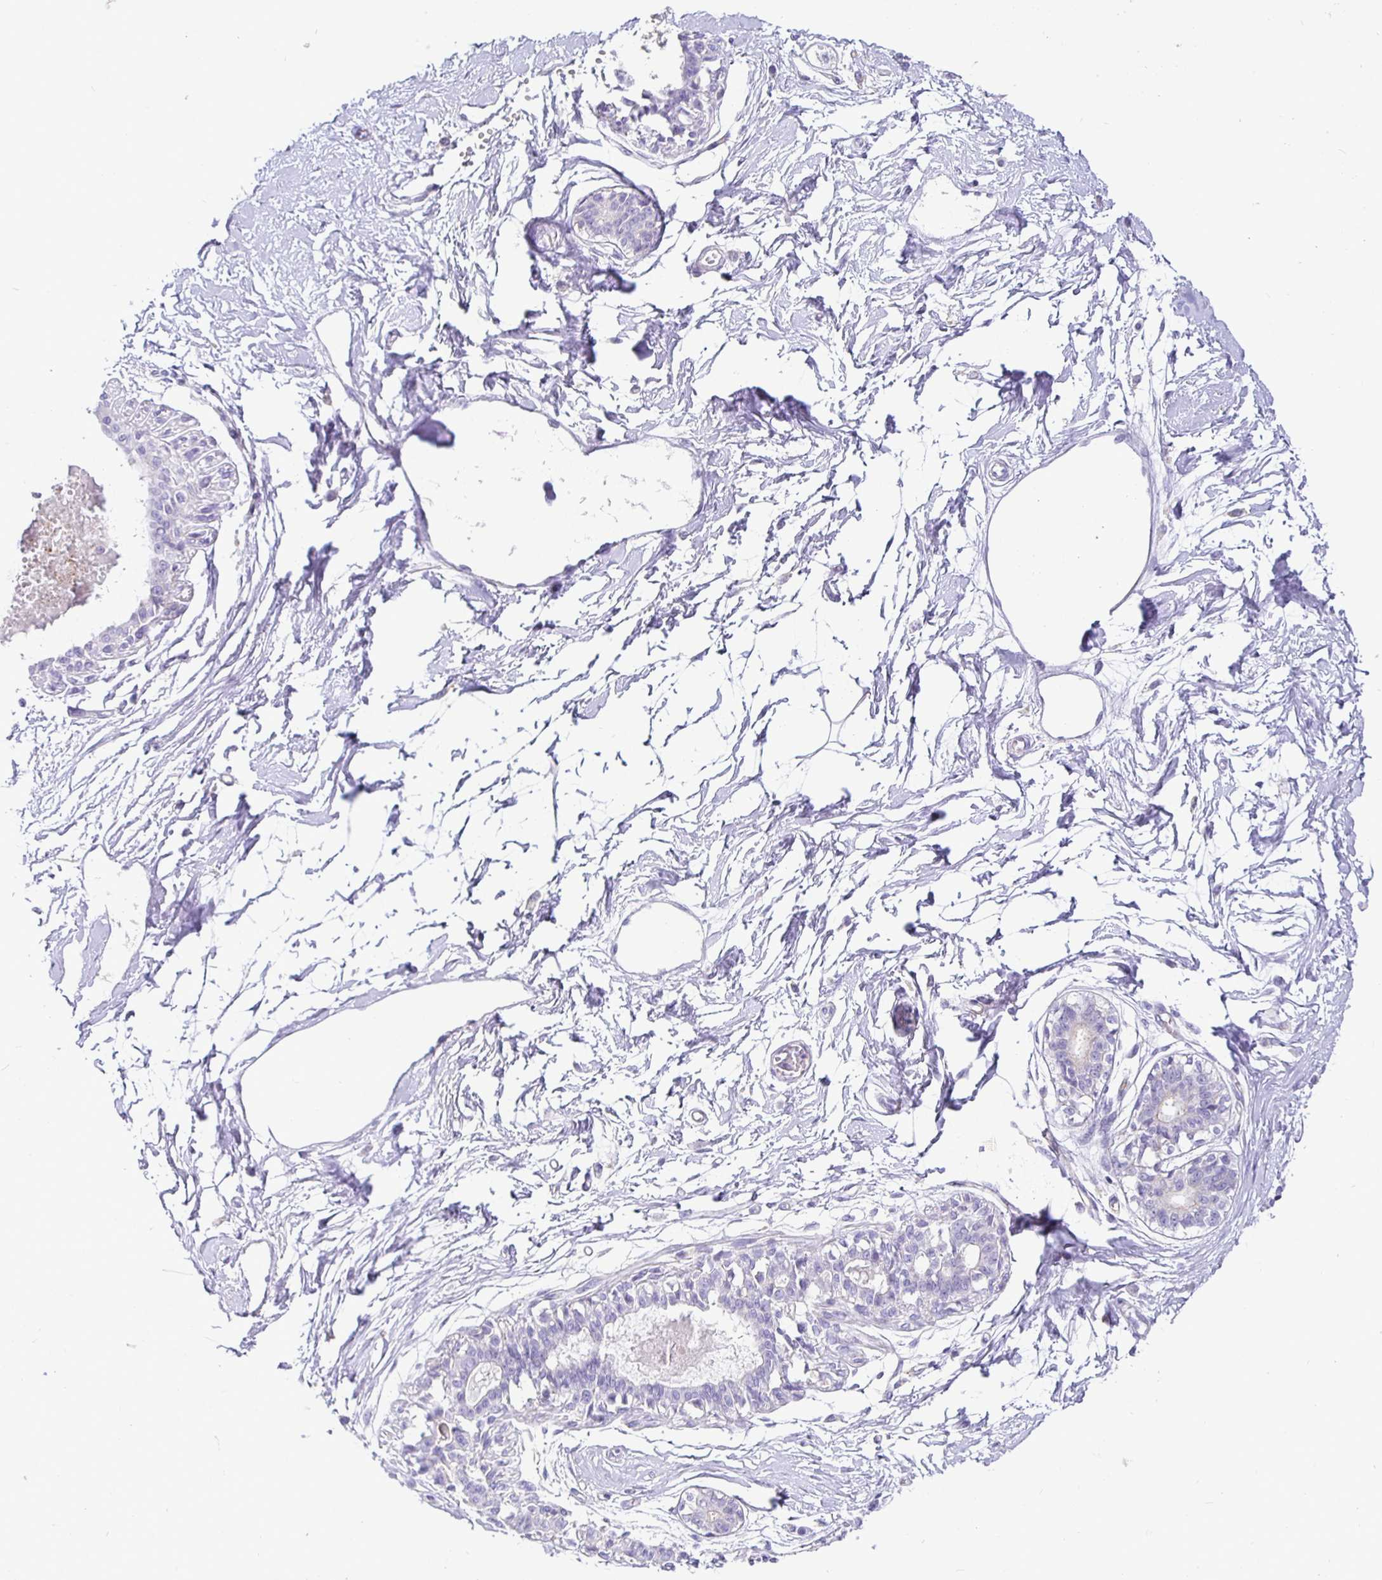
{"staining": {"intensity": "negative", "quantity": "none", "location": "none"}, "tissue": "breast", "cell_type": "Adipocytes", "image_type": "normal", "snomed": [{"axis": "morphology", "description": "Normal tissue, NOS"}, {"axis": "topography", "description": "Breast"}], "caption": "A high-resolution micrograph shows IHC staining of unremarkable breast, which demonstrates no significant positivity in adipocytes. The staining was performed using DAB to visualize the protein expression in brown, while the nuclei were stained in blue with hematoxylin (Magnification: 20x).", "gene": "SIRPA", "patient": {"sex": "female", "age": 45}}